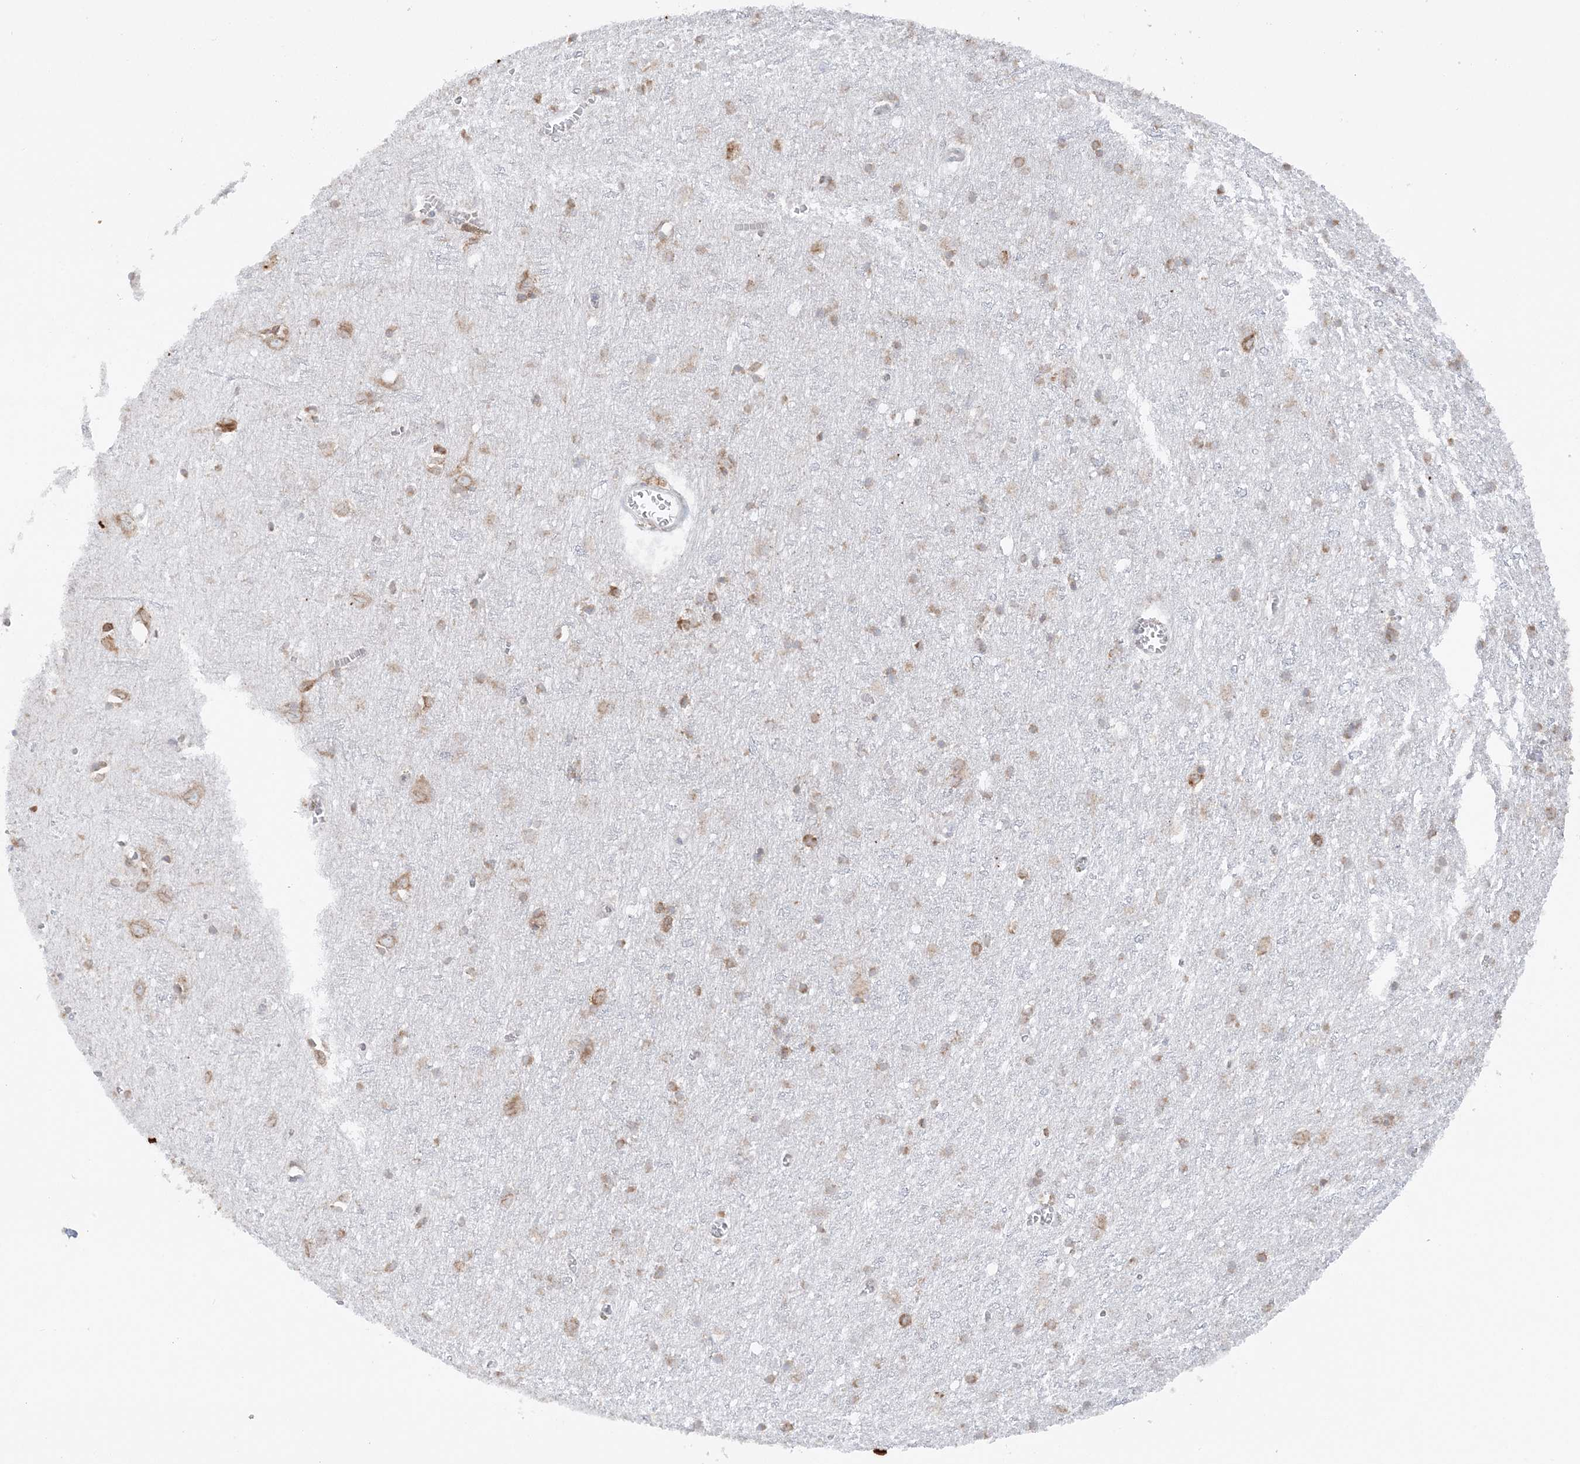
{"staining": {"intensity": "negative", "quantity": "none", "location": "none"}, "tissue": "cerebral cortex", "cell_type": "Endothelial cells", "image_type": "normal", "snomed": [{"axis": "morphology", "description": "Normal tissue, NOS"}, {"axis": "topography", "description": "Cerebral cortex"}], "caption": "Micrograph shows no protein positivity in endothelial cells of normal cerebral cortex. (DAB immunohistochemistry (IHC) visualized using brightfield microscopy, high magnification).", "gene": "TMED10", "patient": {"sex": "female", "age": 64}}